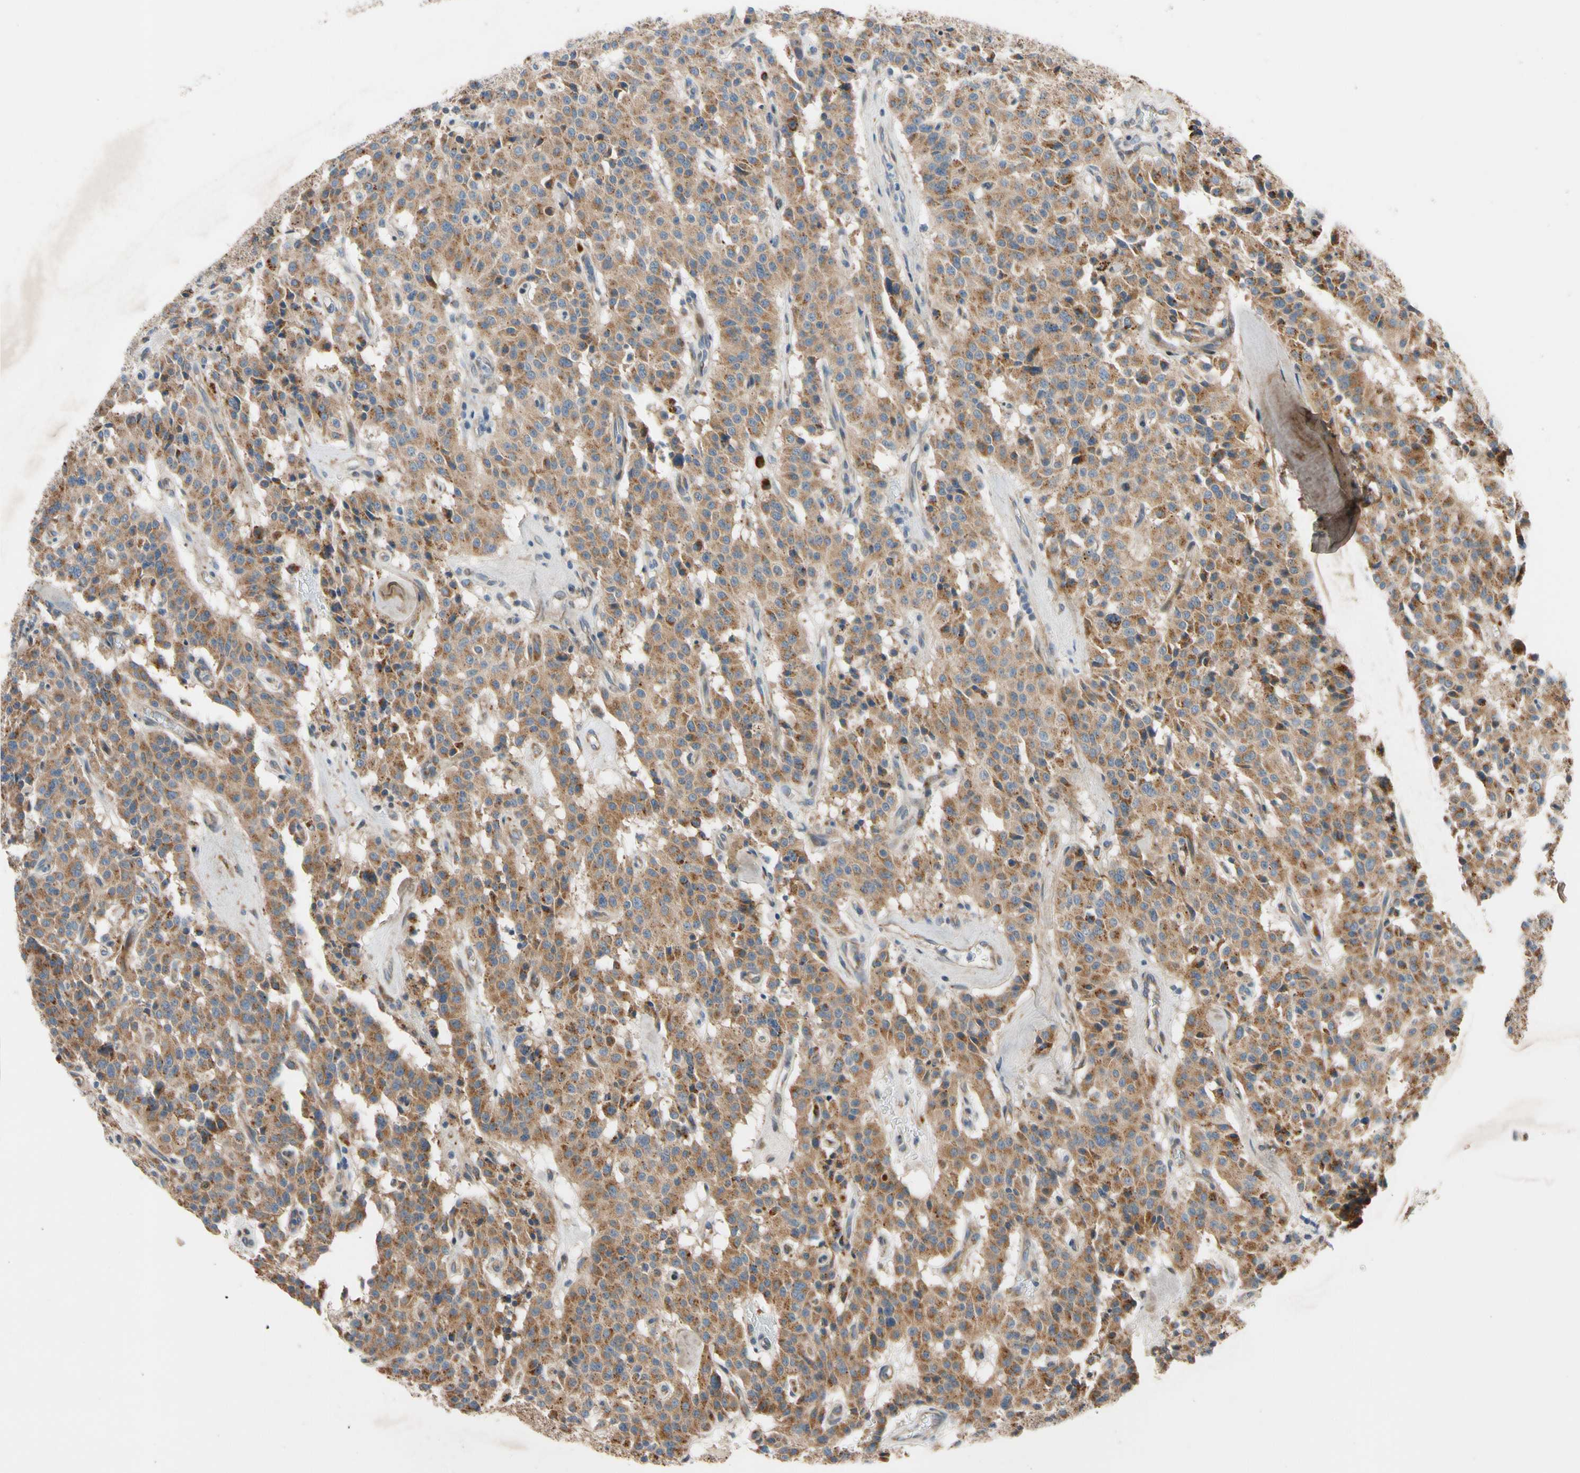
{"staining": {"intensity": "moderate", "quantity": ">75%", "location": "cytoplasmic/membranous"}, "tissue": "carcinoid", "cell_type": "Tumor cells", "image_type": "cancer", "snomed": [{"axis": "morphology", "description": "Carcinoid, malignant, NOS"}, {"axis": "topography", "description": "Lung"}], "caption": "Immunohistochemical staining of human carcinoid shows medium levels of moderate cytoplasmic/membranous expression in about >75% of tumor cells.", "gene": "MST1R", "patient": {"sex": "male", "age": 30}}